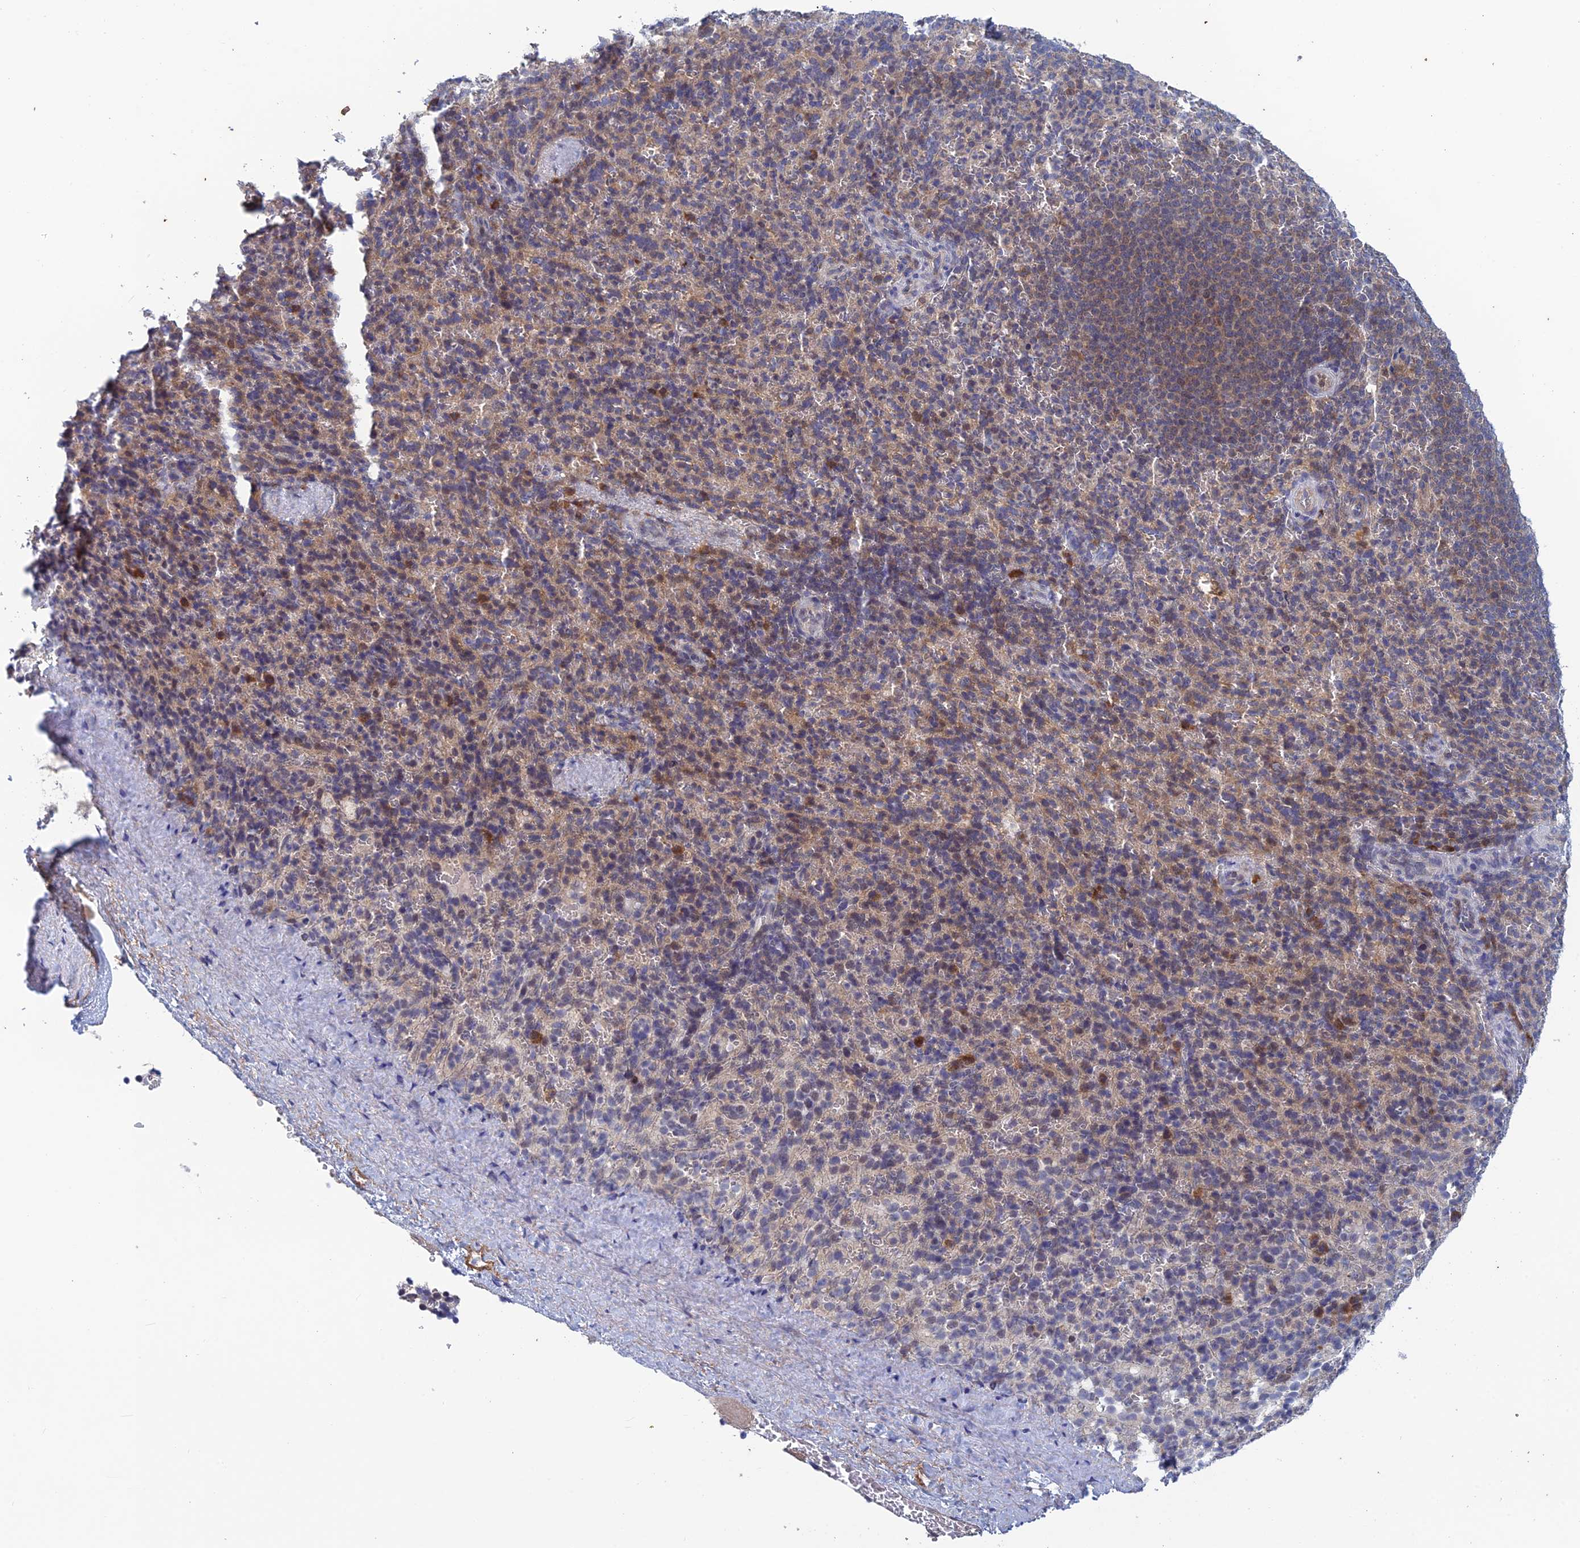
{"staining": {"intensity": "weak", "quantity": "<25%", "location": "cytoplasmic/membranous"}, "tissue": "spleen", "cell_type": "Cells in red pulp", "image_type": "normal", "snomed": [{"axis": "morphology", "description": "Normal tissue, NOS"}, {"axis": "topography", "description": "Spleen"}], "caption": "IHC histopathology image of unremarkable human spleen stained for a protein (brown), which exhibits no positivity in cells in red pulp.", "gene": "SRA1", "patient": {"sex": "female", "age": 21}}